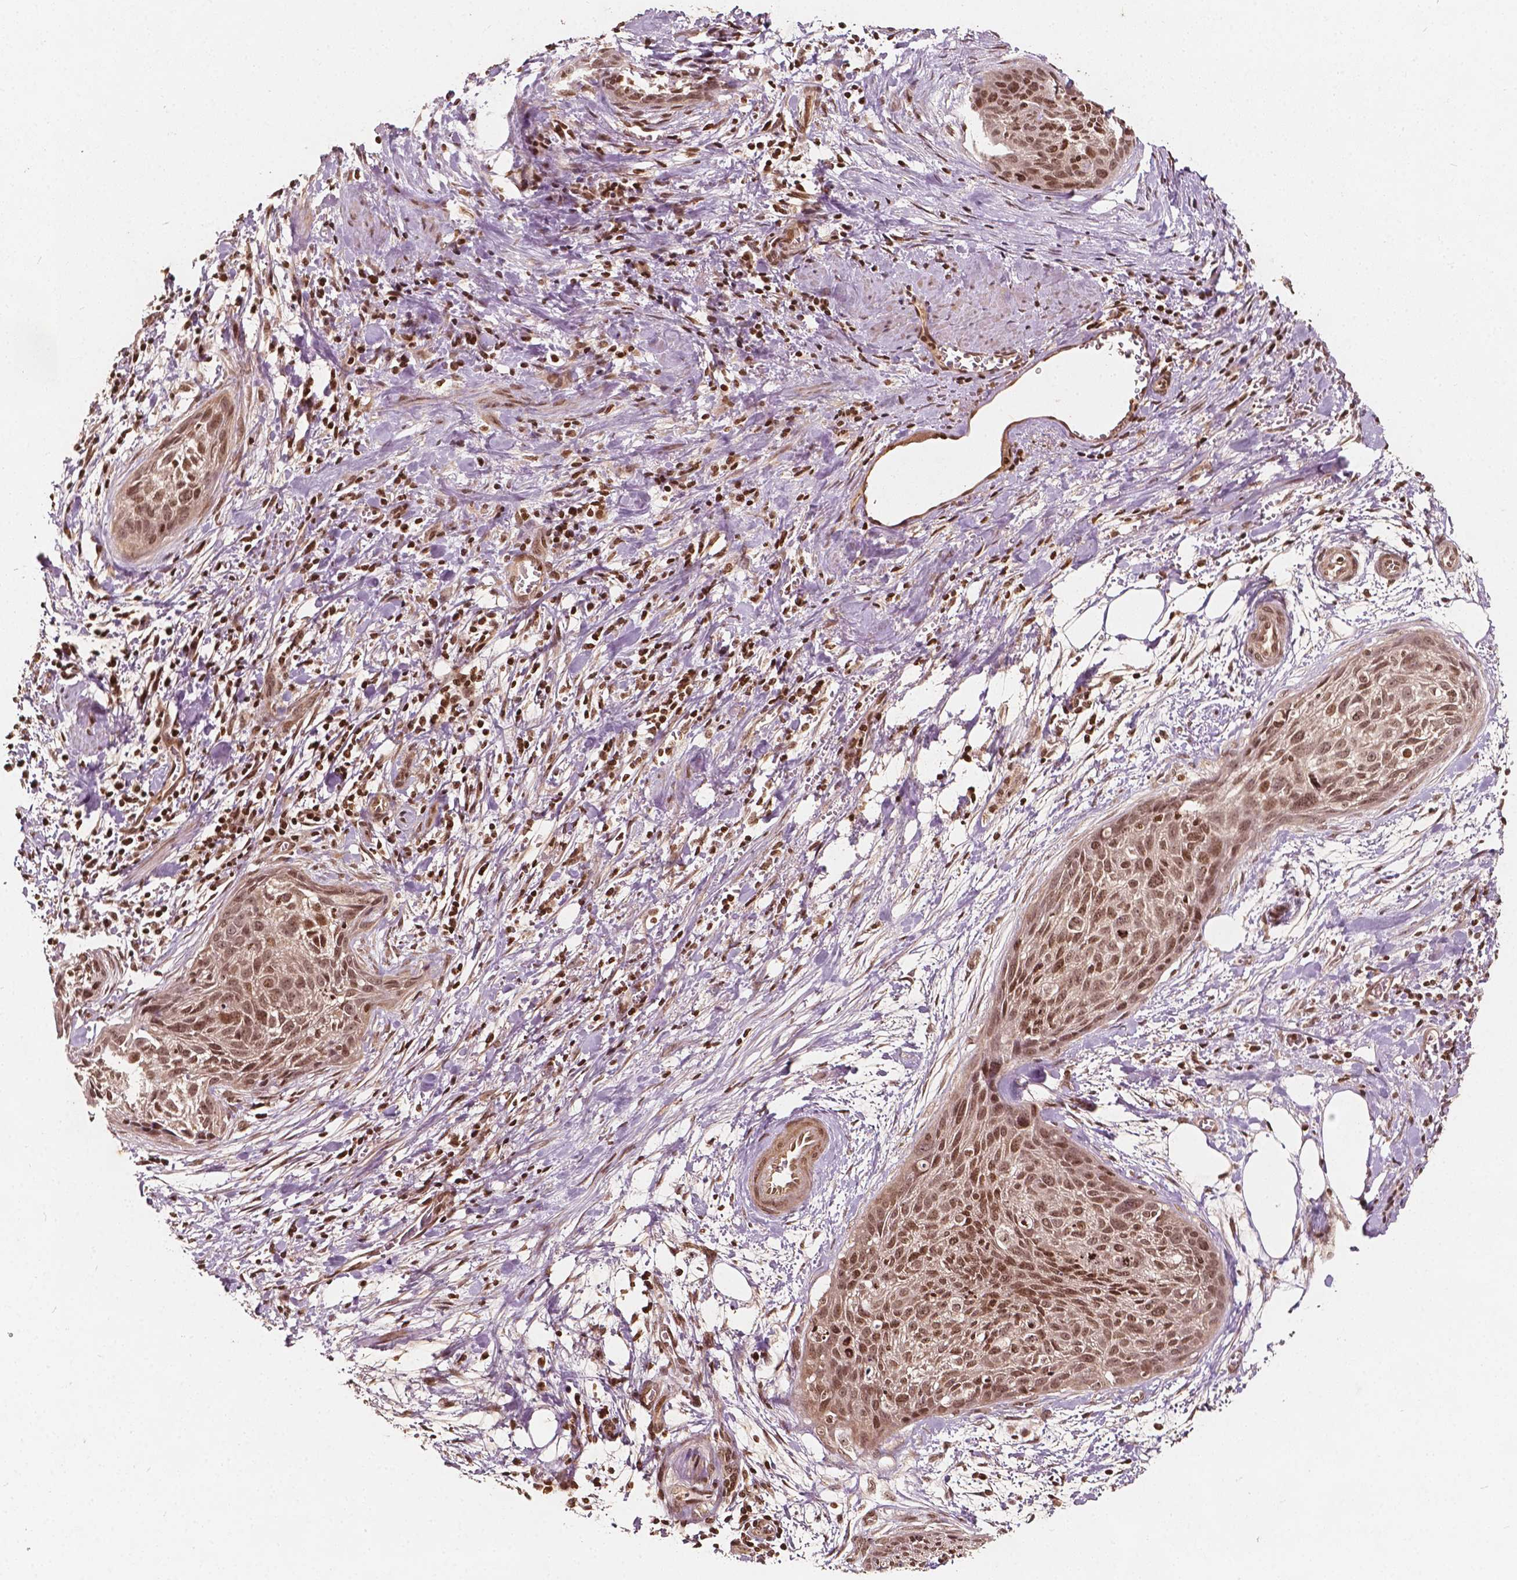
{"staining": {"intensity": "moderate", "quantity": ">75%", "location": "nuclear"}, "tissue": "cervical cancer", "cell_type": "Tumor cells", "image_type": "cancer", "snomed": [{"axis": "morphology", "description": "Squamous cell carcinoma, NOS"}, {"axis": "topography", "description": "Cervix"}], "caption": "Tumor cells demonstrate medium levels of moderate nuclear expression in approximately >75% of cells in cervical cancer.", "gene": "H3C14", "patient": {"sex": "female", "age": 55}}